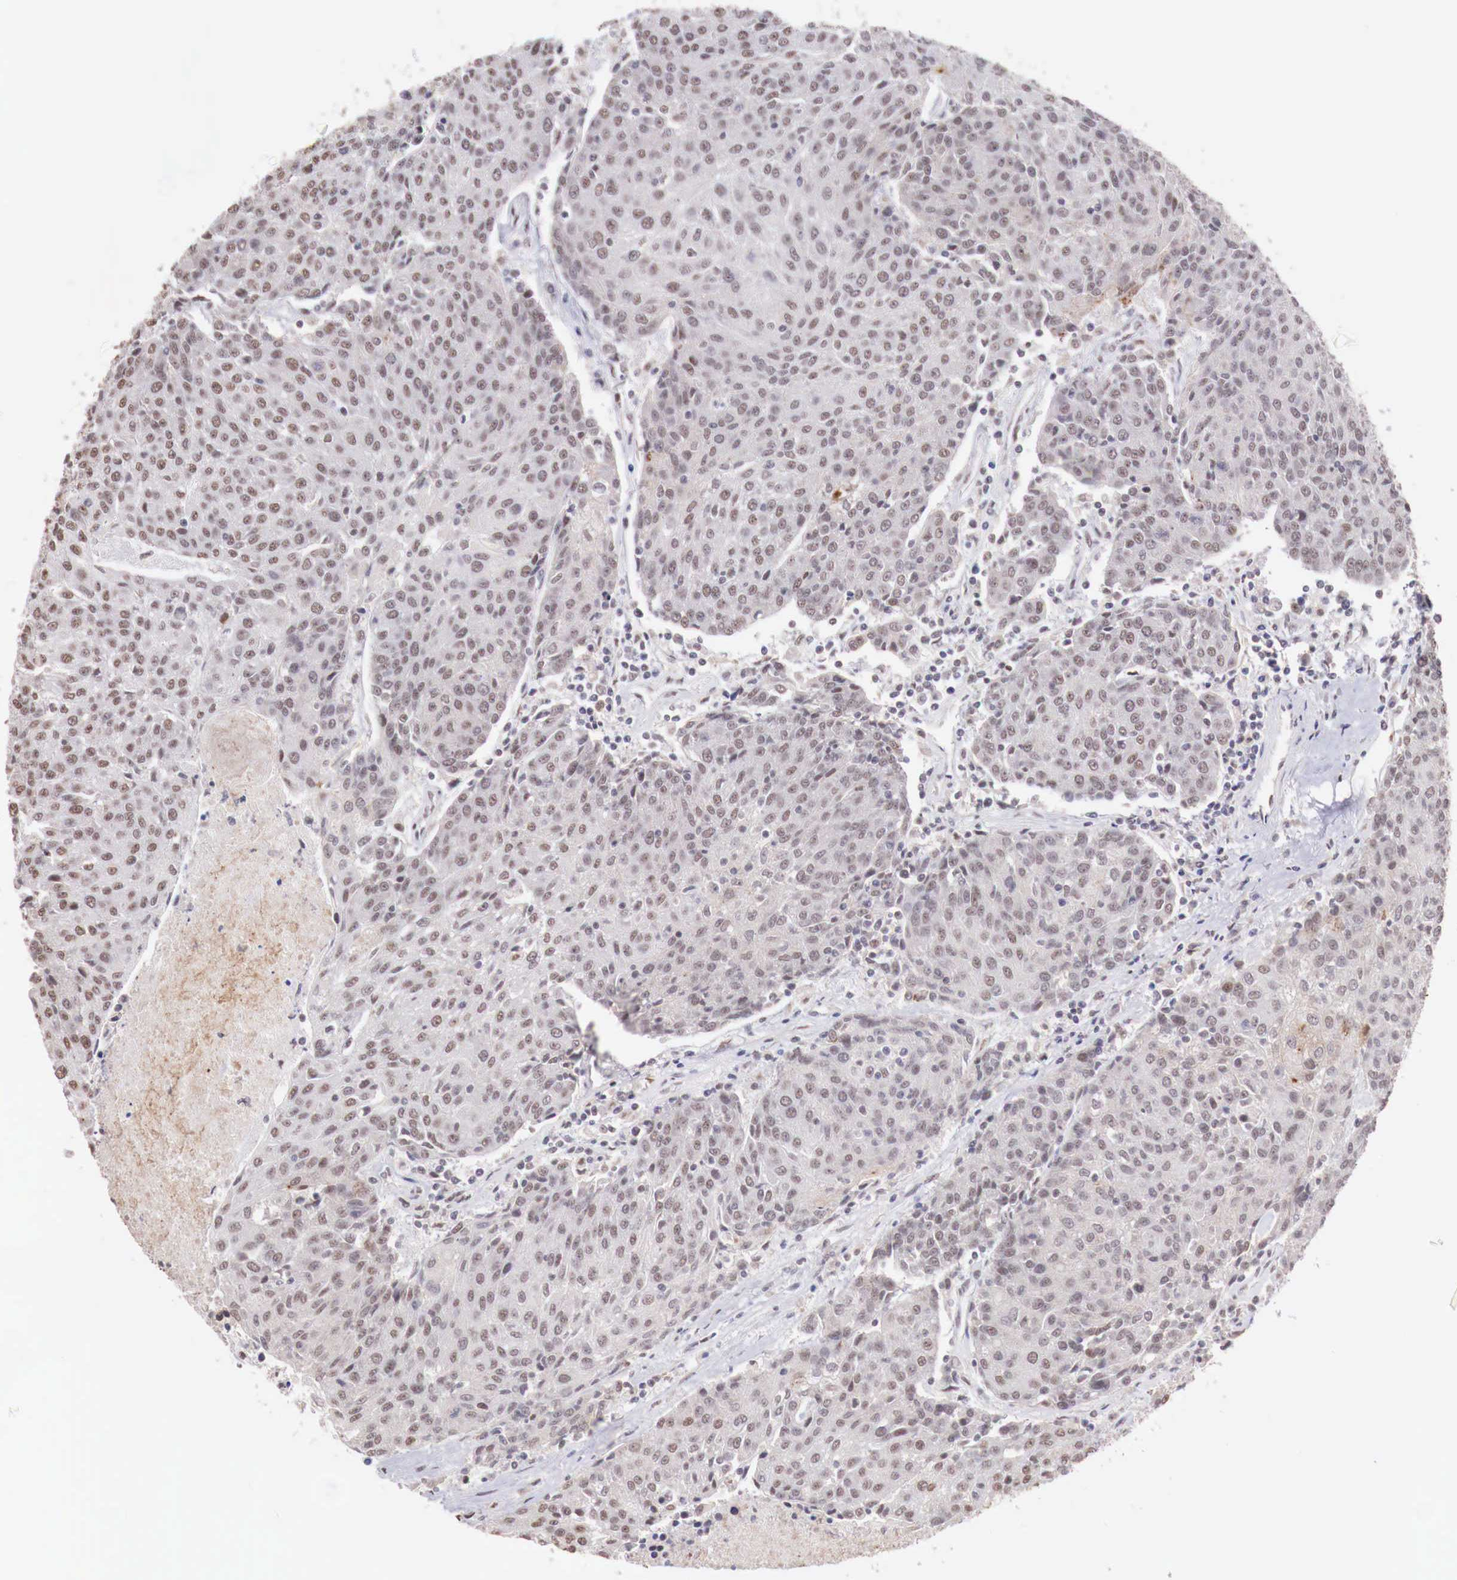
{"staining": {"intensity": "weak", "quantity": "25%-75%", "location": "nuclear"}, "tissue": "urothelial cancer", "cell_type": "Tumor cells", "image_type": "cancer", "snomed": [{"axis": "morphology", "description": "Urothelial carcinoma, High grade"}, {"axis": "topography", "description": "Urinary bladder"}], "caption": "Immunohistochemistry of high-grade urothelial carcinoma reveals low levels of weak nuclear staining in about 25%-75% of tumor cells.", "gene": "FOXP2", "patient": {"sex": "female", "age": 85}}